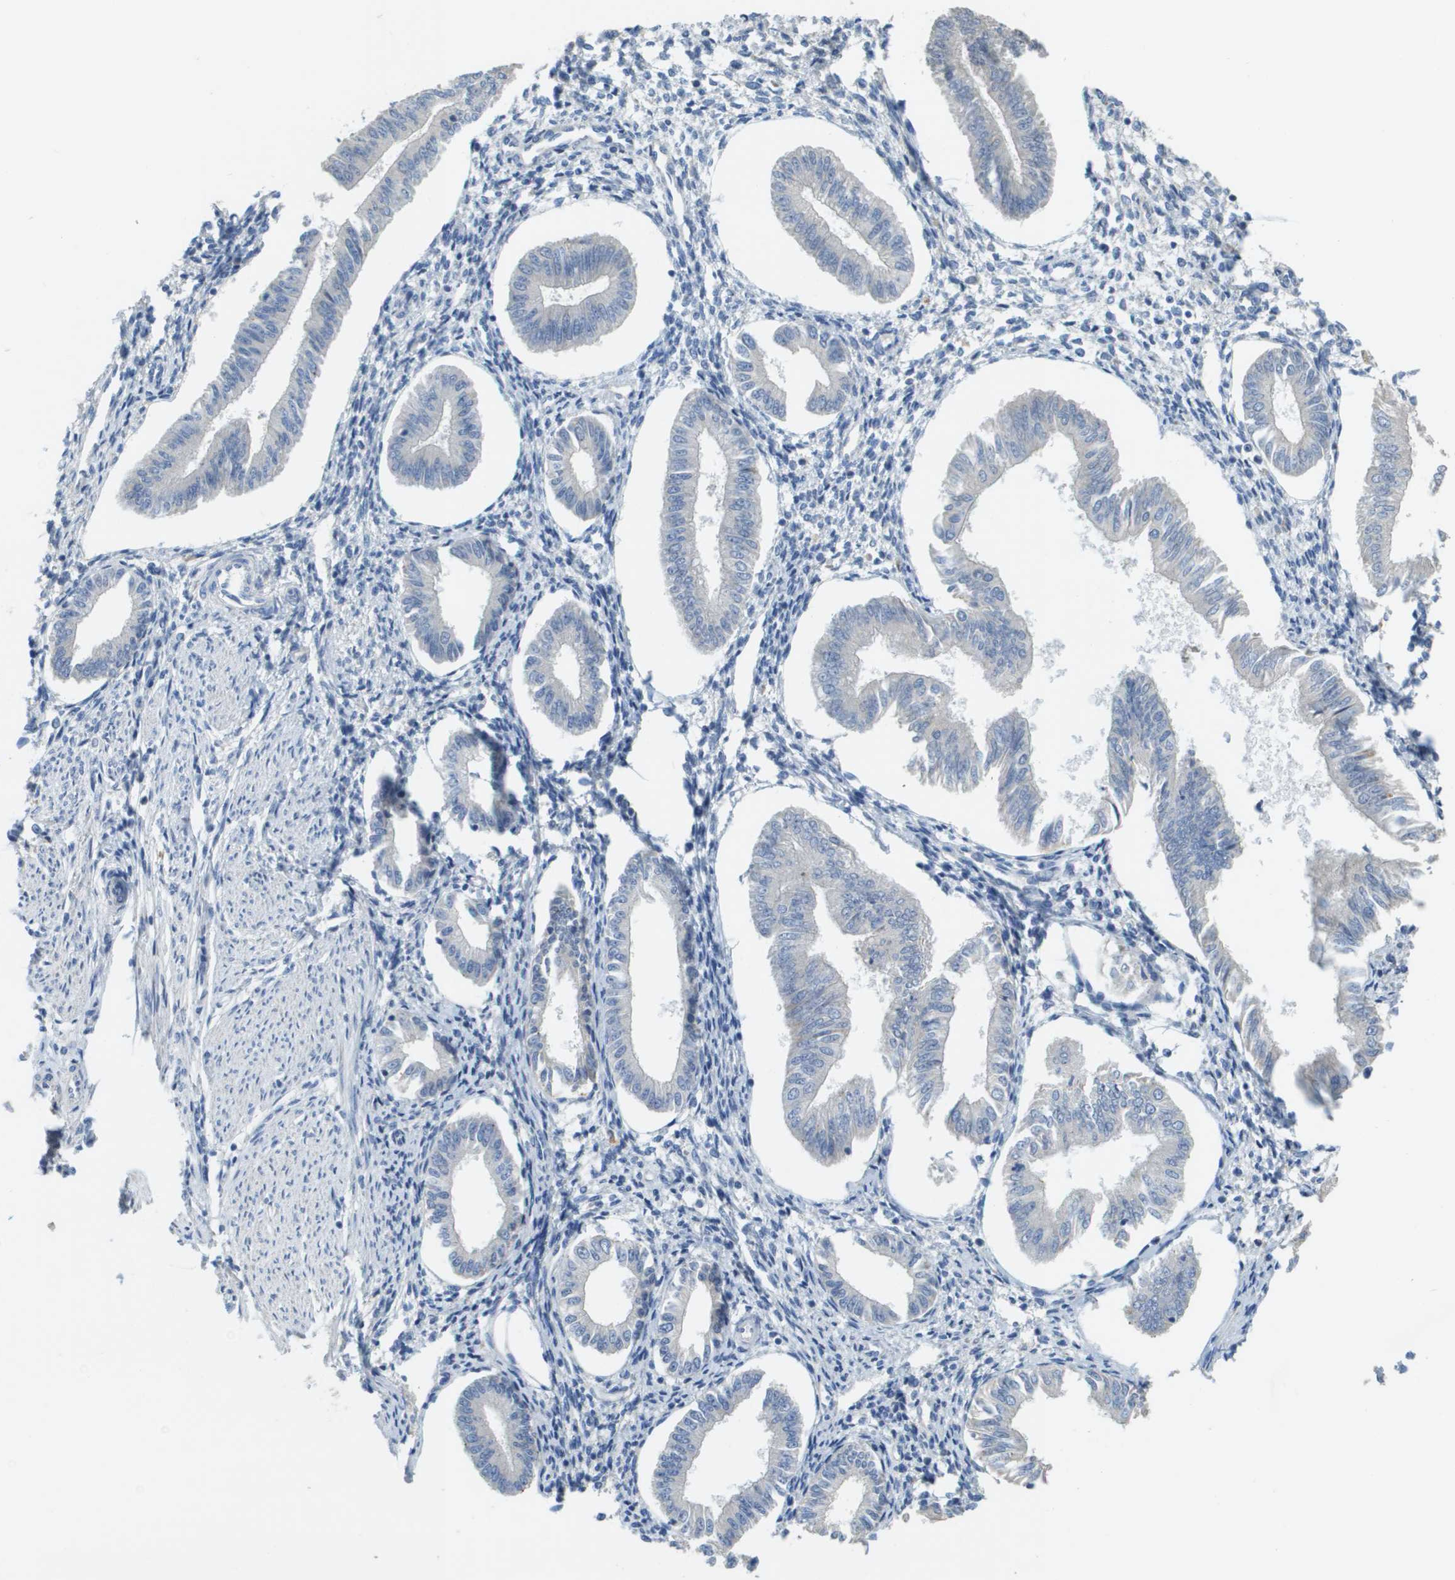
{"staining": {"intensity": "negative", "quantity": "none", "location": "none"}, "tissue": "endometrium", "cell_type": "Cells in endometrial stroma", "image_type": "normal", "snomed": [{"axis": "morphology", "description": "Normal tissue, NOS"}, {"axis": "topography", "description": "Endometrium"}], "caption": "Immunohistochemical staining of benign human endometrium demonstrates no significant staining in cells in endometrial stroma. (DAB immunohistochemistry, high magnification).", "gene": "CASP10", "patient": {"sex": "female", "age": 50}}